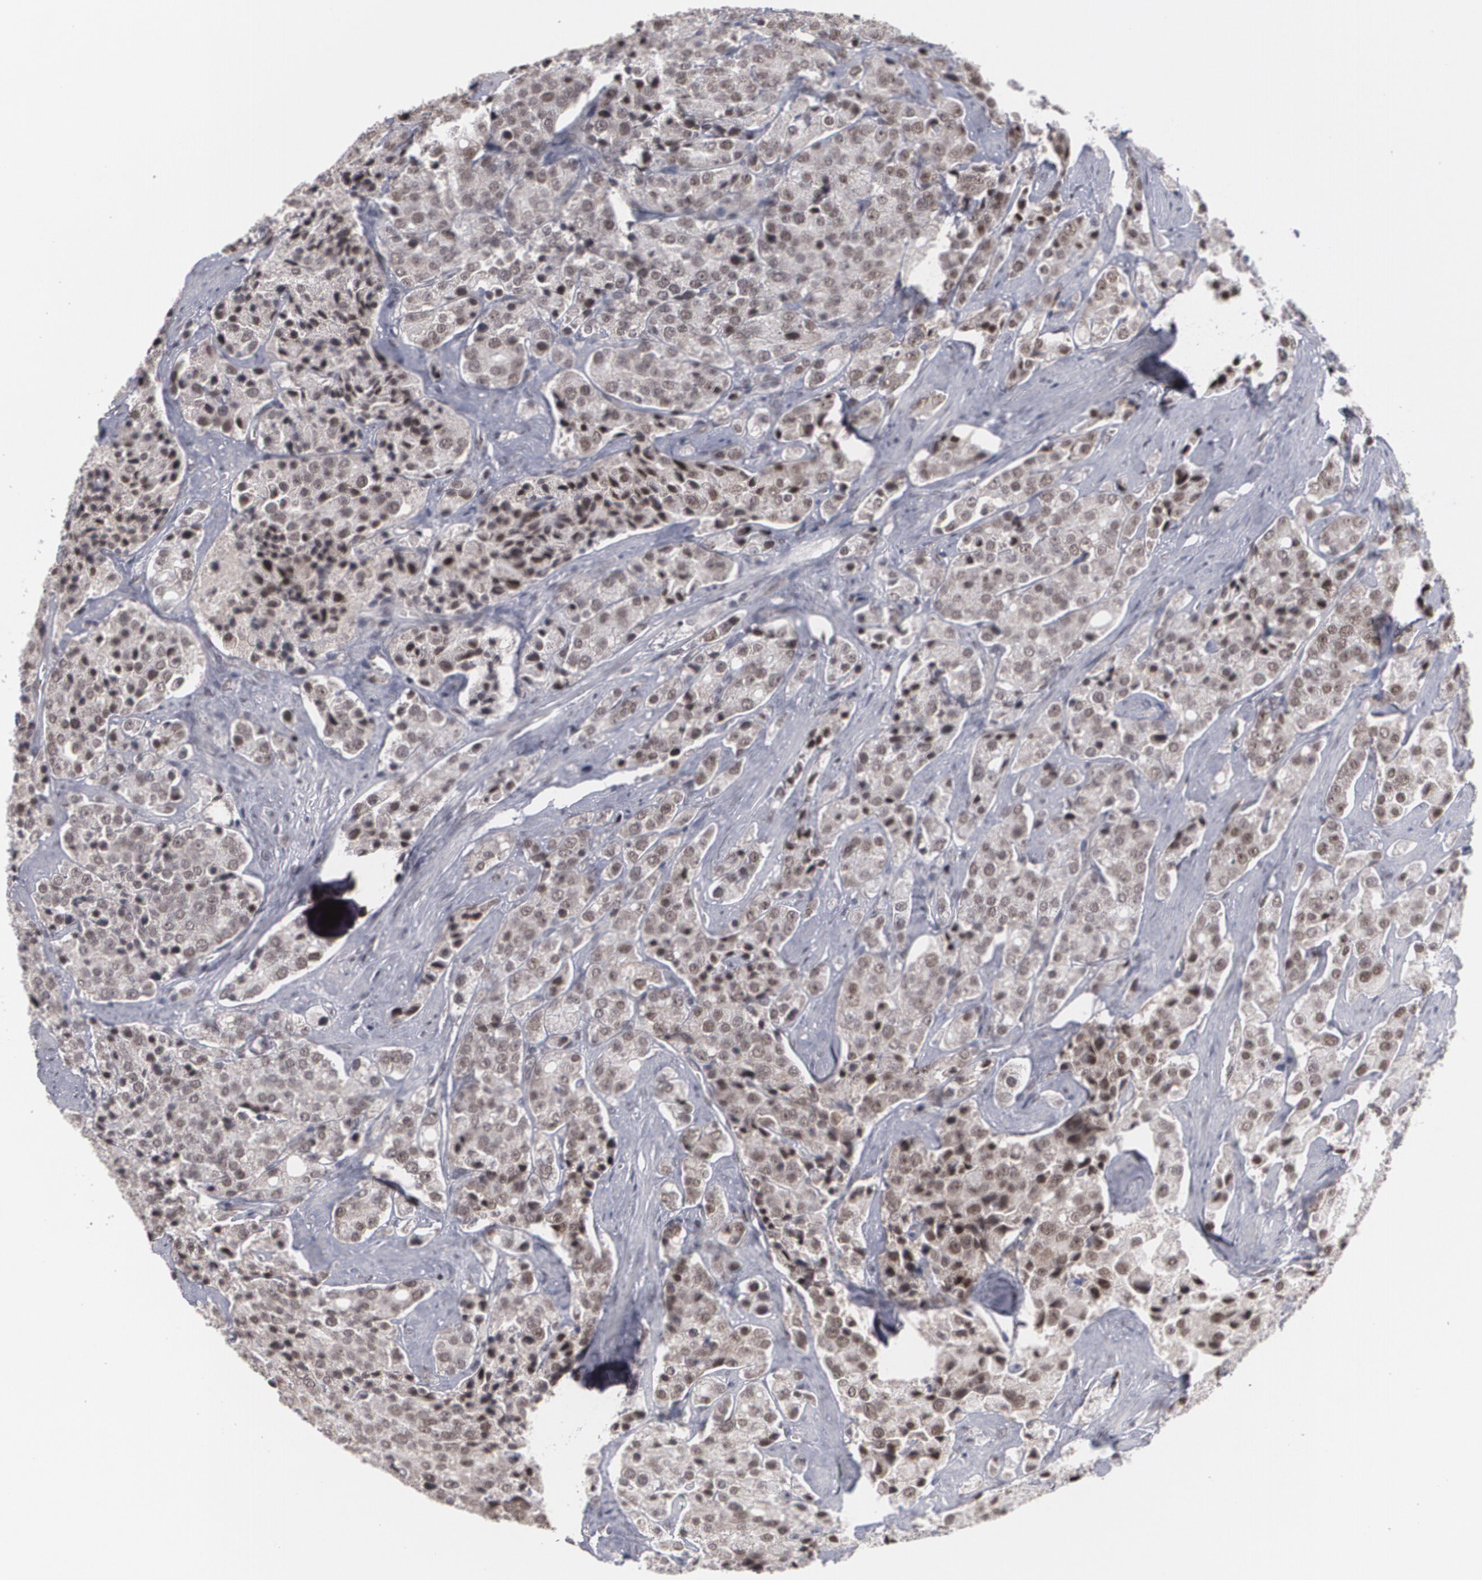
{"staining": {"intensity": "moderate", "quantity": ">75%", "location": "nuclear"}, "tissue": "prostate cancer", "cell_type": "Tumor cells", "image_type": "cancer", "snomed": [{"axis": "morphology", "description": "Adenocarcinoma, Medium grade"}, {"axis": "topography", "description": "Prostate"}], "caption": "A photomicrograph showing moderate nuclear staining in approximately >75% of tumor cells in medium-grade adenocarcinoma (prostate), as visualized by brown immunohistochemical staining.", "gene": "INTS6", "patient": {"sex": "male", "age": 70}}